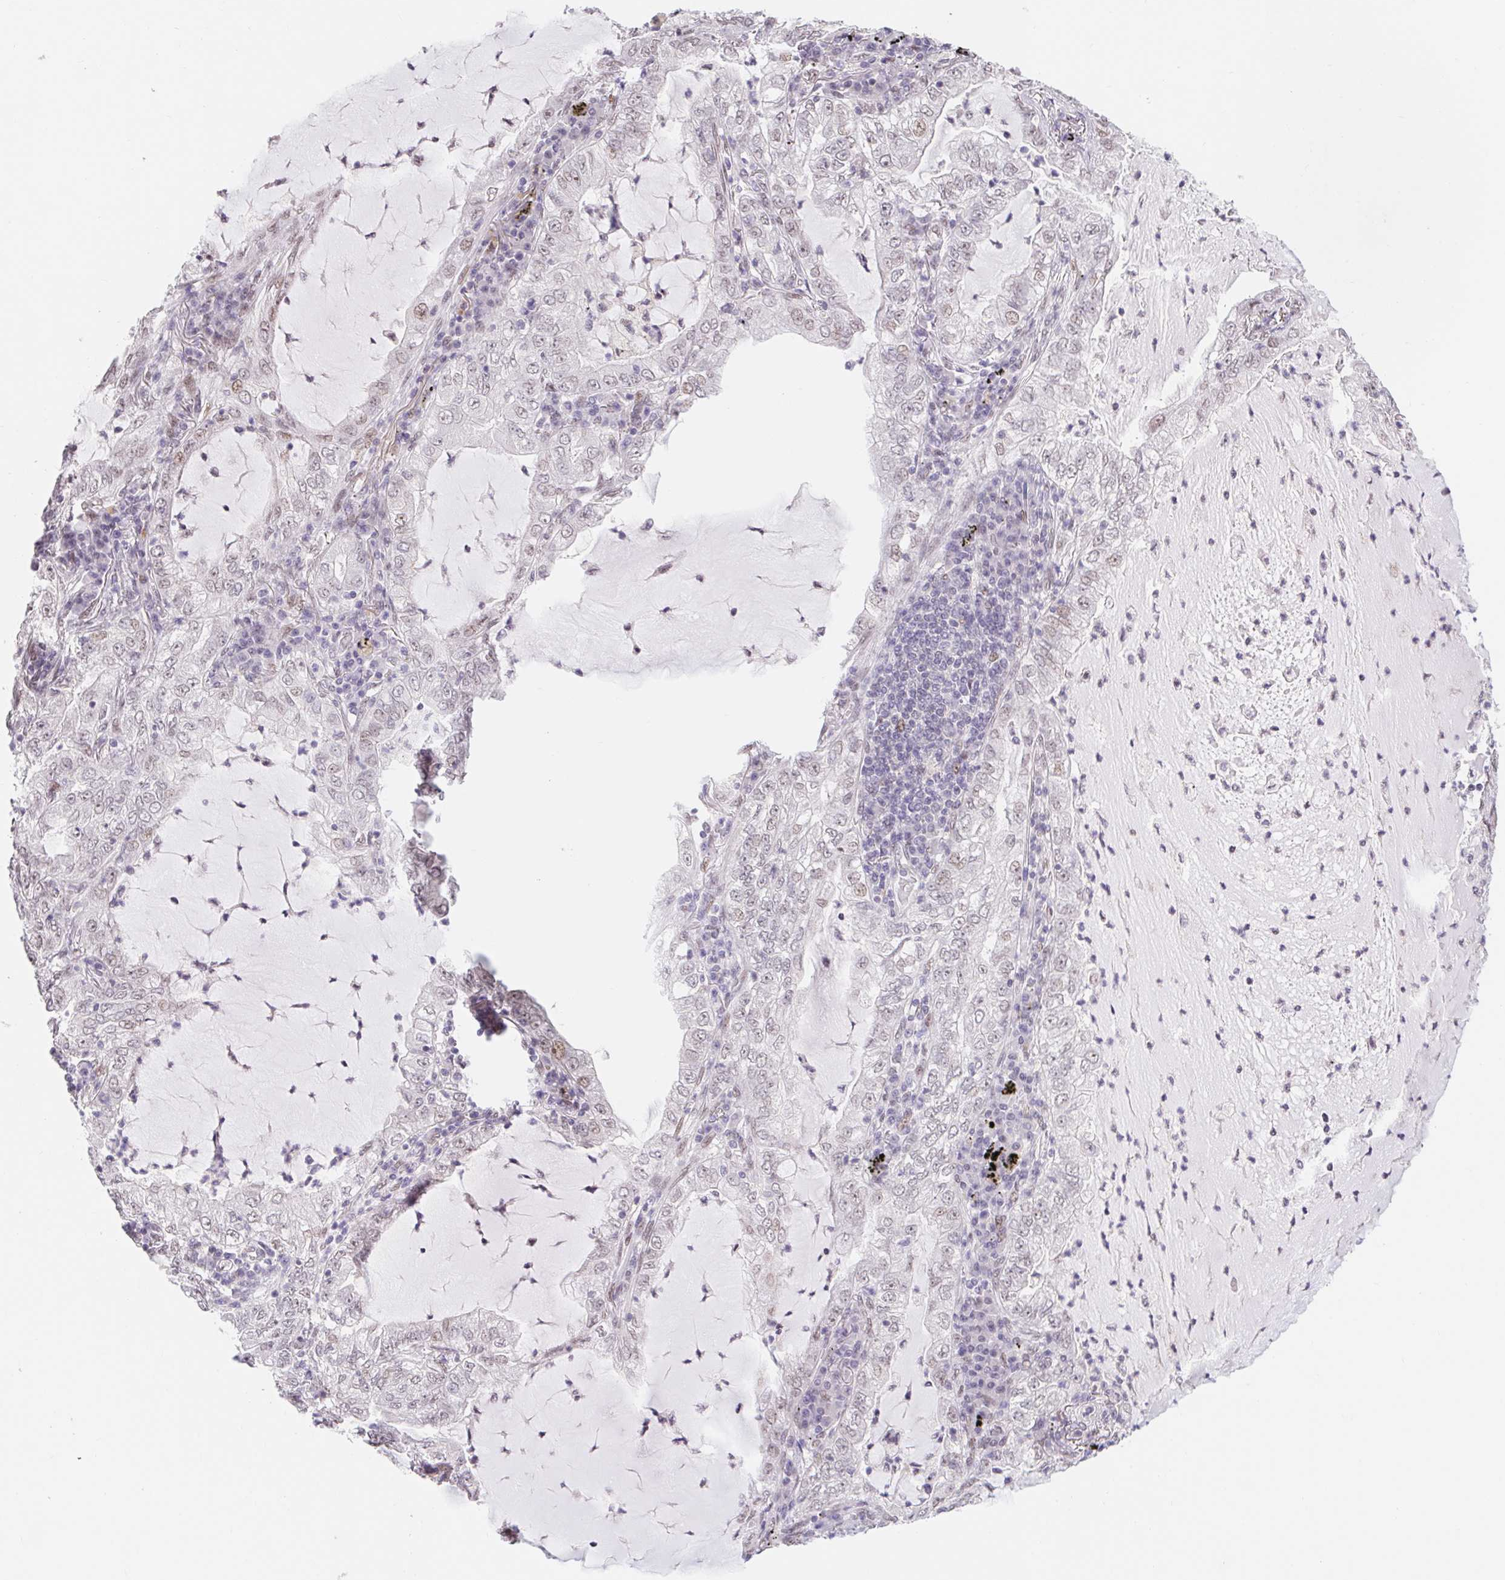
{"staining": {"intensity": "weak", "quantity": "<25%", "location": "nuclear"}, "tissue": "lung cancer", "cell_type": "Tumor cells", "image_type": "cancer", "snomed": [{"axis": "morphology", "description": "Adenocarcinoma, NOS"}, {"axis": "topography", "description": "Lung"}], "caption": "Tumor cells are negative for brown protein staining in lung cancer.", "gene": "CAND1", "patient": {"sex": "female", "age": 73}}